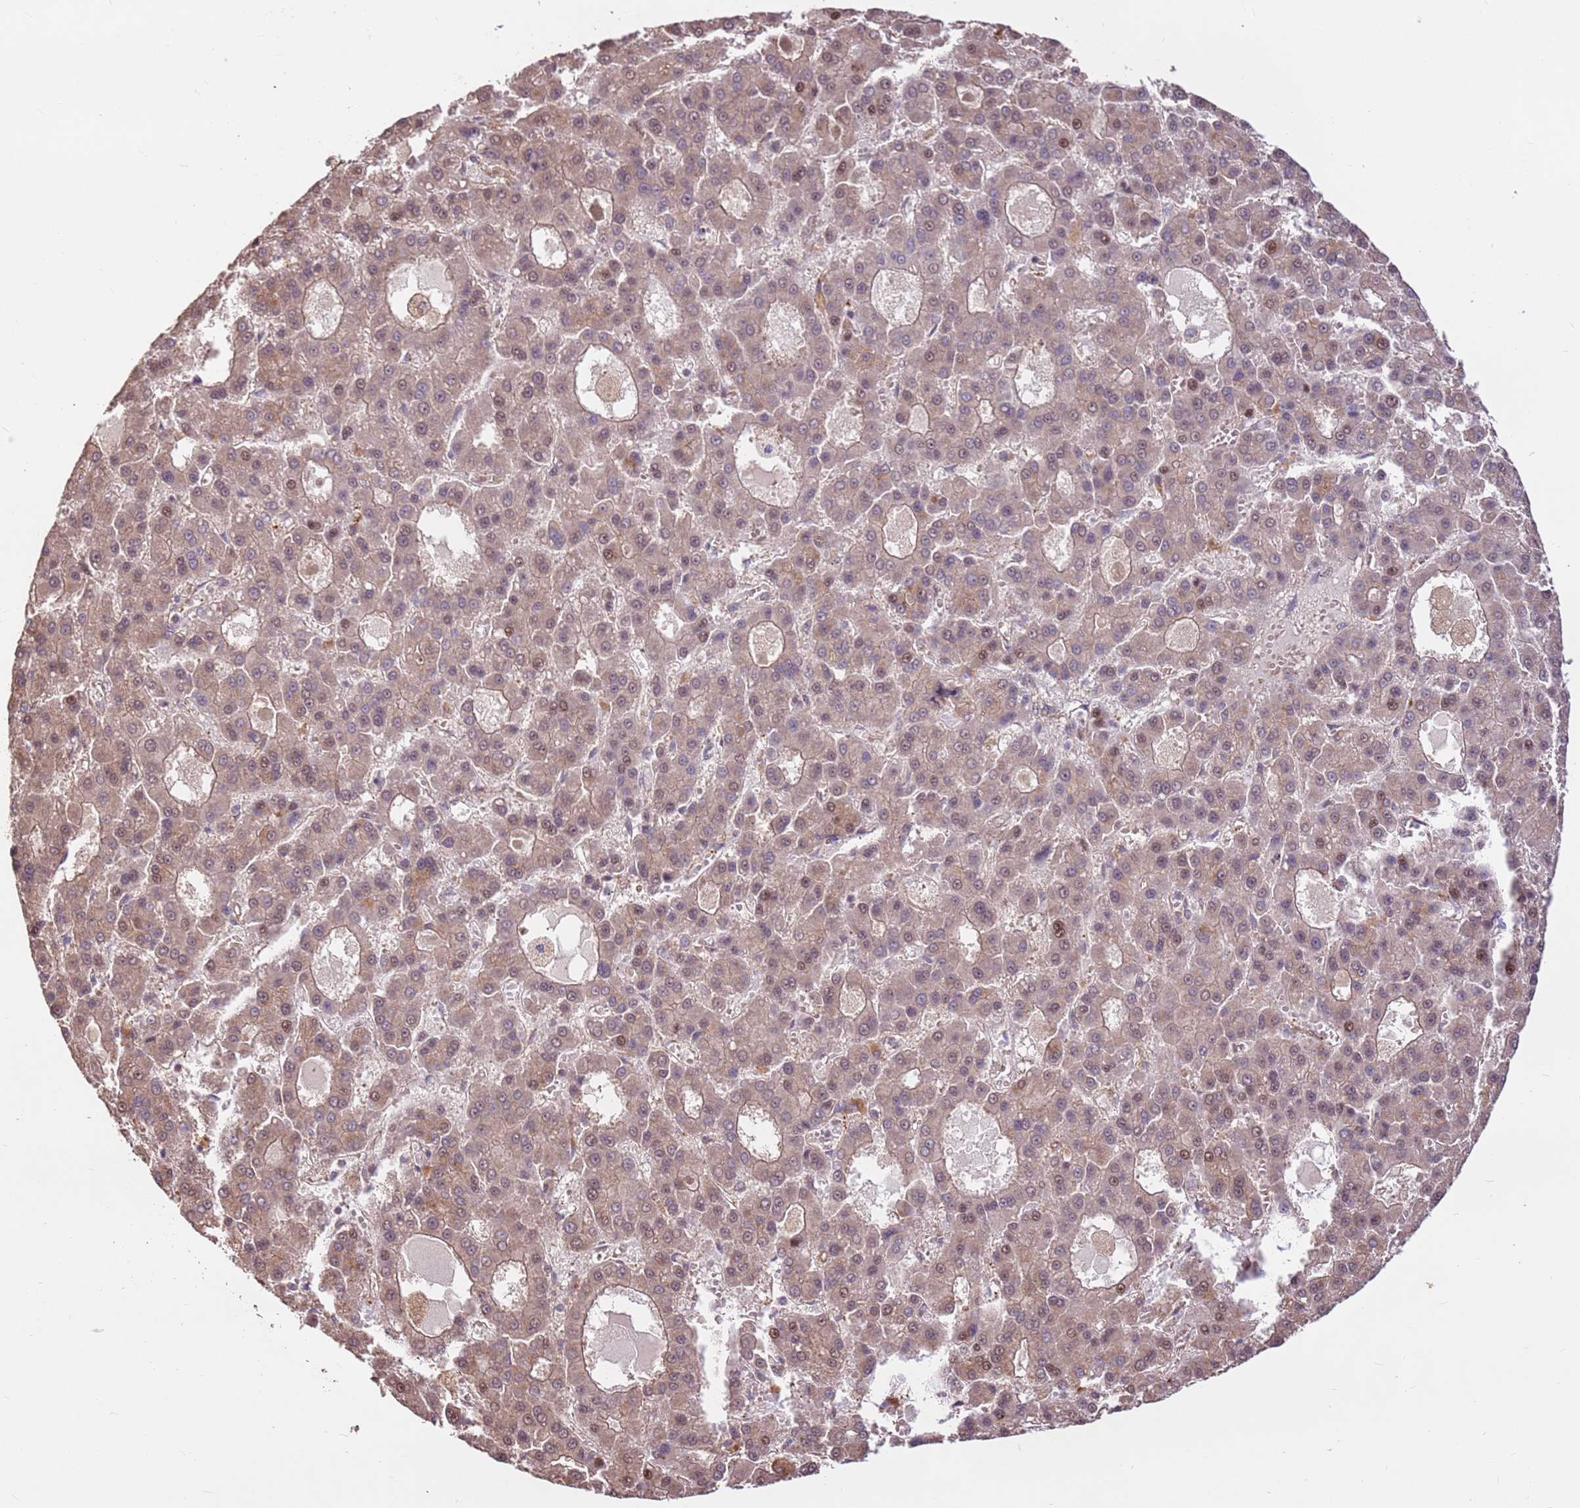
{"staining": {"intensity": "weak", "quantity": "25%-75%", "location": "cytoplasmic/membranous,nuclear"}, "tissue": "liver cancer", "cell_type": "Tumor cells", "image_type": "cancer", "snomed": [{"axis": "morphology", "description": "Carcinoma, Hepatocellular, NOS"}, {"axis": "topography", "description": "Liver"}], "caption": "There is low levels of weak cytoplasmic/membranous and nuclear staining in tumor cells of hepatocellular carcinoma (liver), as demonstrated by immunohistochemical staining (brown color).", "gene": "CCDC112", "patient": {"sex": "male", "age": 70}}